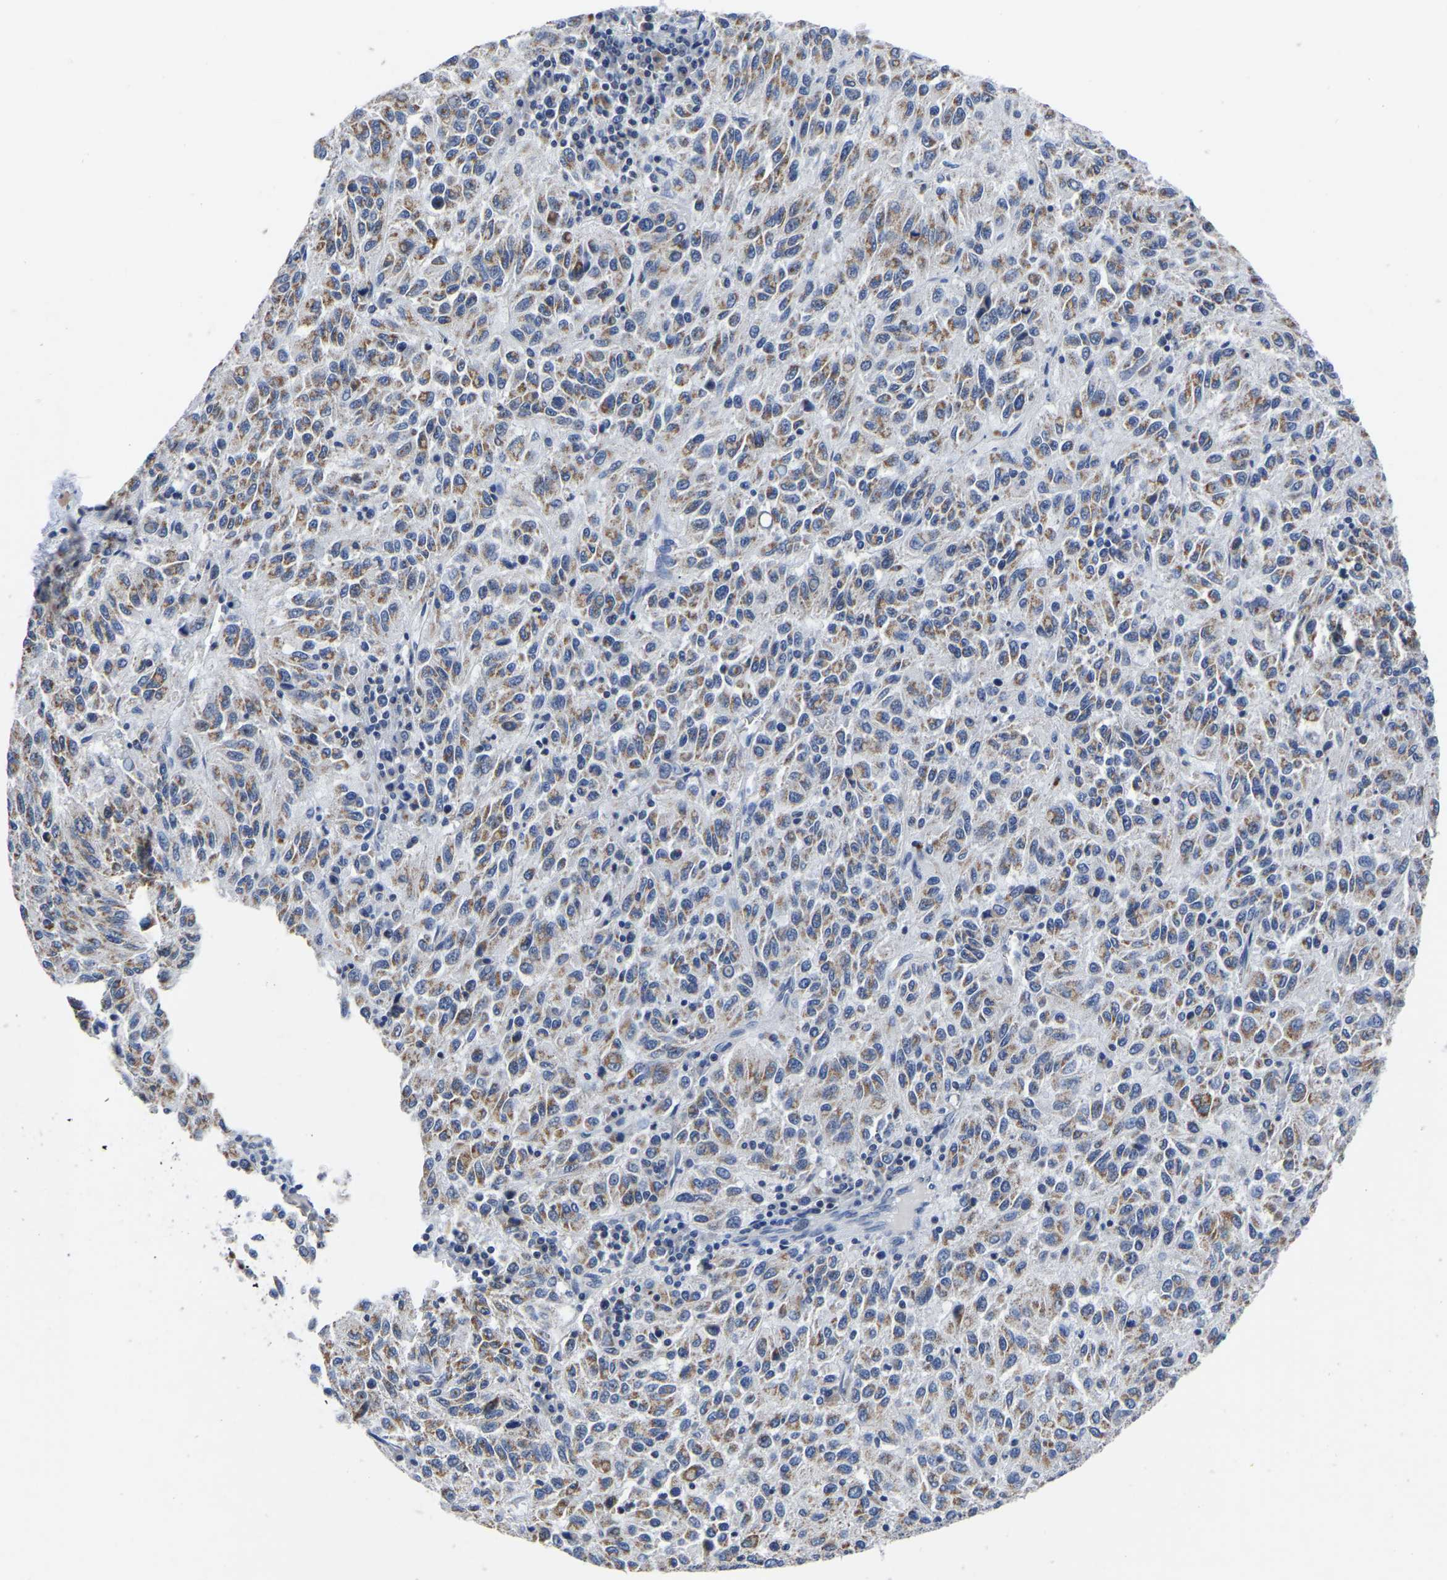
{"staining": {"intensity": "moderate", "quantity": ">75%", "location": "cytoplasmic/membranous"}, "tissue": "melanoma", "cell_type": "Tumor cells", "image_type": "cancer", "snomed": [{"axis": "morphology", "description": "Malignant melanoma, Metastatic site"}, {"axis": "topography", "description": "Lung"}], "caption": "Immunohistochemical staining of human melanoma shows medium levels of moderate cytoplasmic/membranous expression in about >75% of tumor cells. Nuclei are stained in blue.", "gene": "FGD5", "patient": {"sex": "male", "age": 64}}